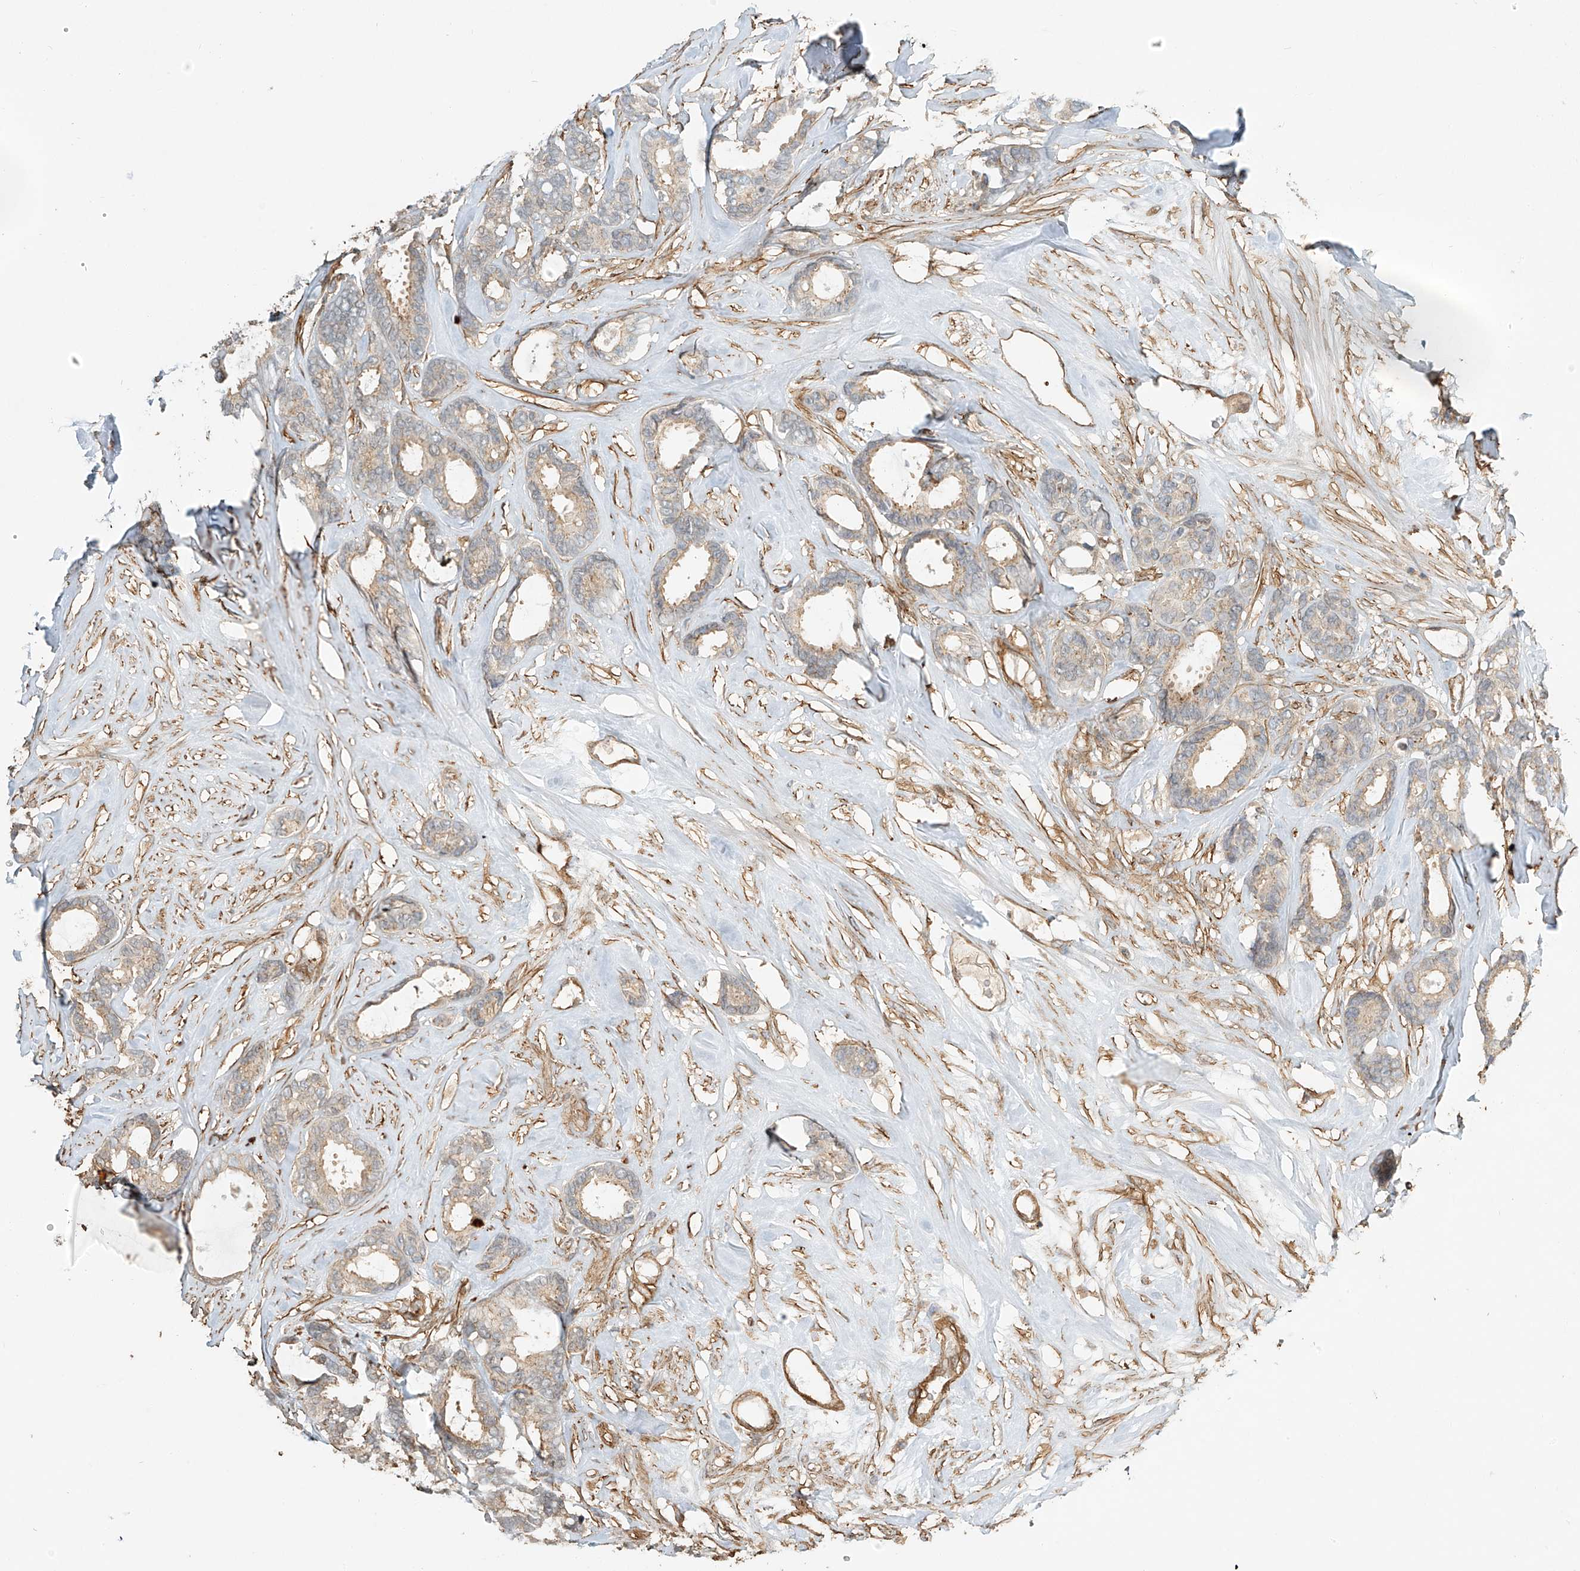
{"staining": {"intensity": "weak", "quantity": "25%-75%", "location": "cytoplasmic/membranous"}, "tissue": "breast cancer", "cell_type": "Tumor cells", "image_type": "cancer", "snomed": [{"axis": "morphology", "description": "Duct carcinoma"}, {"axis": "topography", "description": "Breast"}], "caption": "Tumor cells display weak cytoplasmic/membranous positivity in about 25%-75% of cells in breast cancer. The staining was performed using DAB, with brown indicating positive protein expression. Nuclei are stained blue with hematoxylin.", "gene": "CSMD3", "patient": {"sex": "female", "age": 87}}